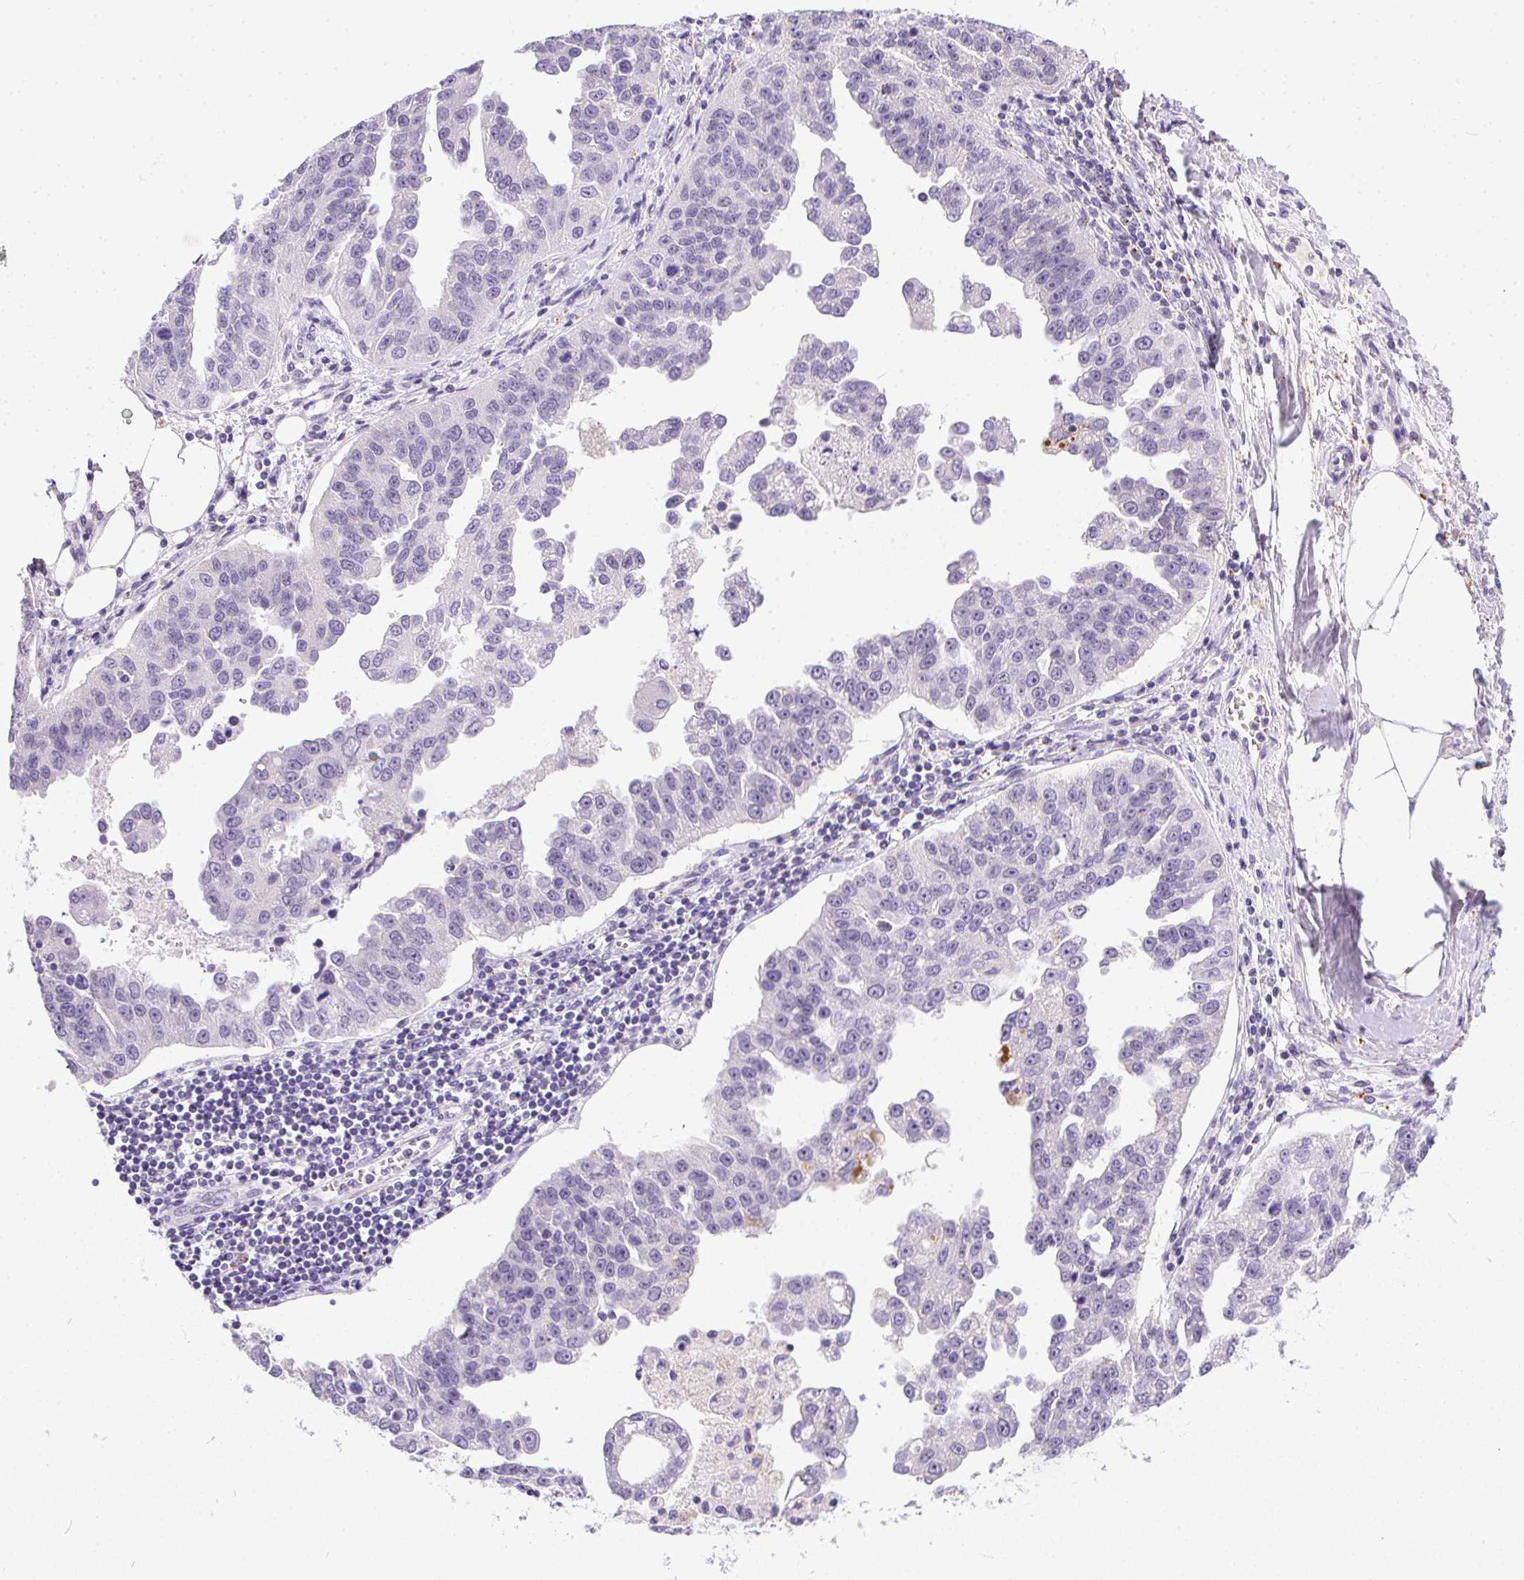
{"staining": {"intensity": "negative", "quantity": "none", "location": "none"}, "tissue": "ovarian cancer", "cell_type": "Tumor cells", "image_type": "cancer", "snomed": [{"axis": "morphology", "description": "Cystadenocarcinoma, serous, NOS"}, {"axis": "topography", "description": "Ovary"}], "caption": "An immunohistochemistry photomicrograph of ovarian cancer (serous cystadenocarcinoma) is shown. There is no staining in tumor cells of ovarian cancer (serous cystadenocarcinoma).", "gene": "SSTR4", "patient": {"sex": "female", "age": 75}}